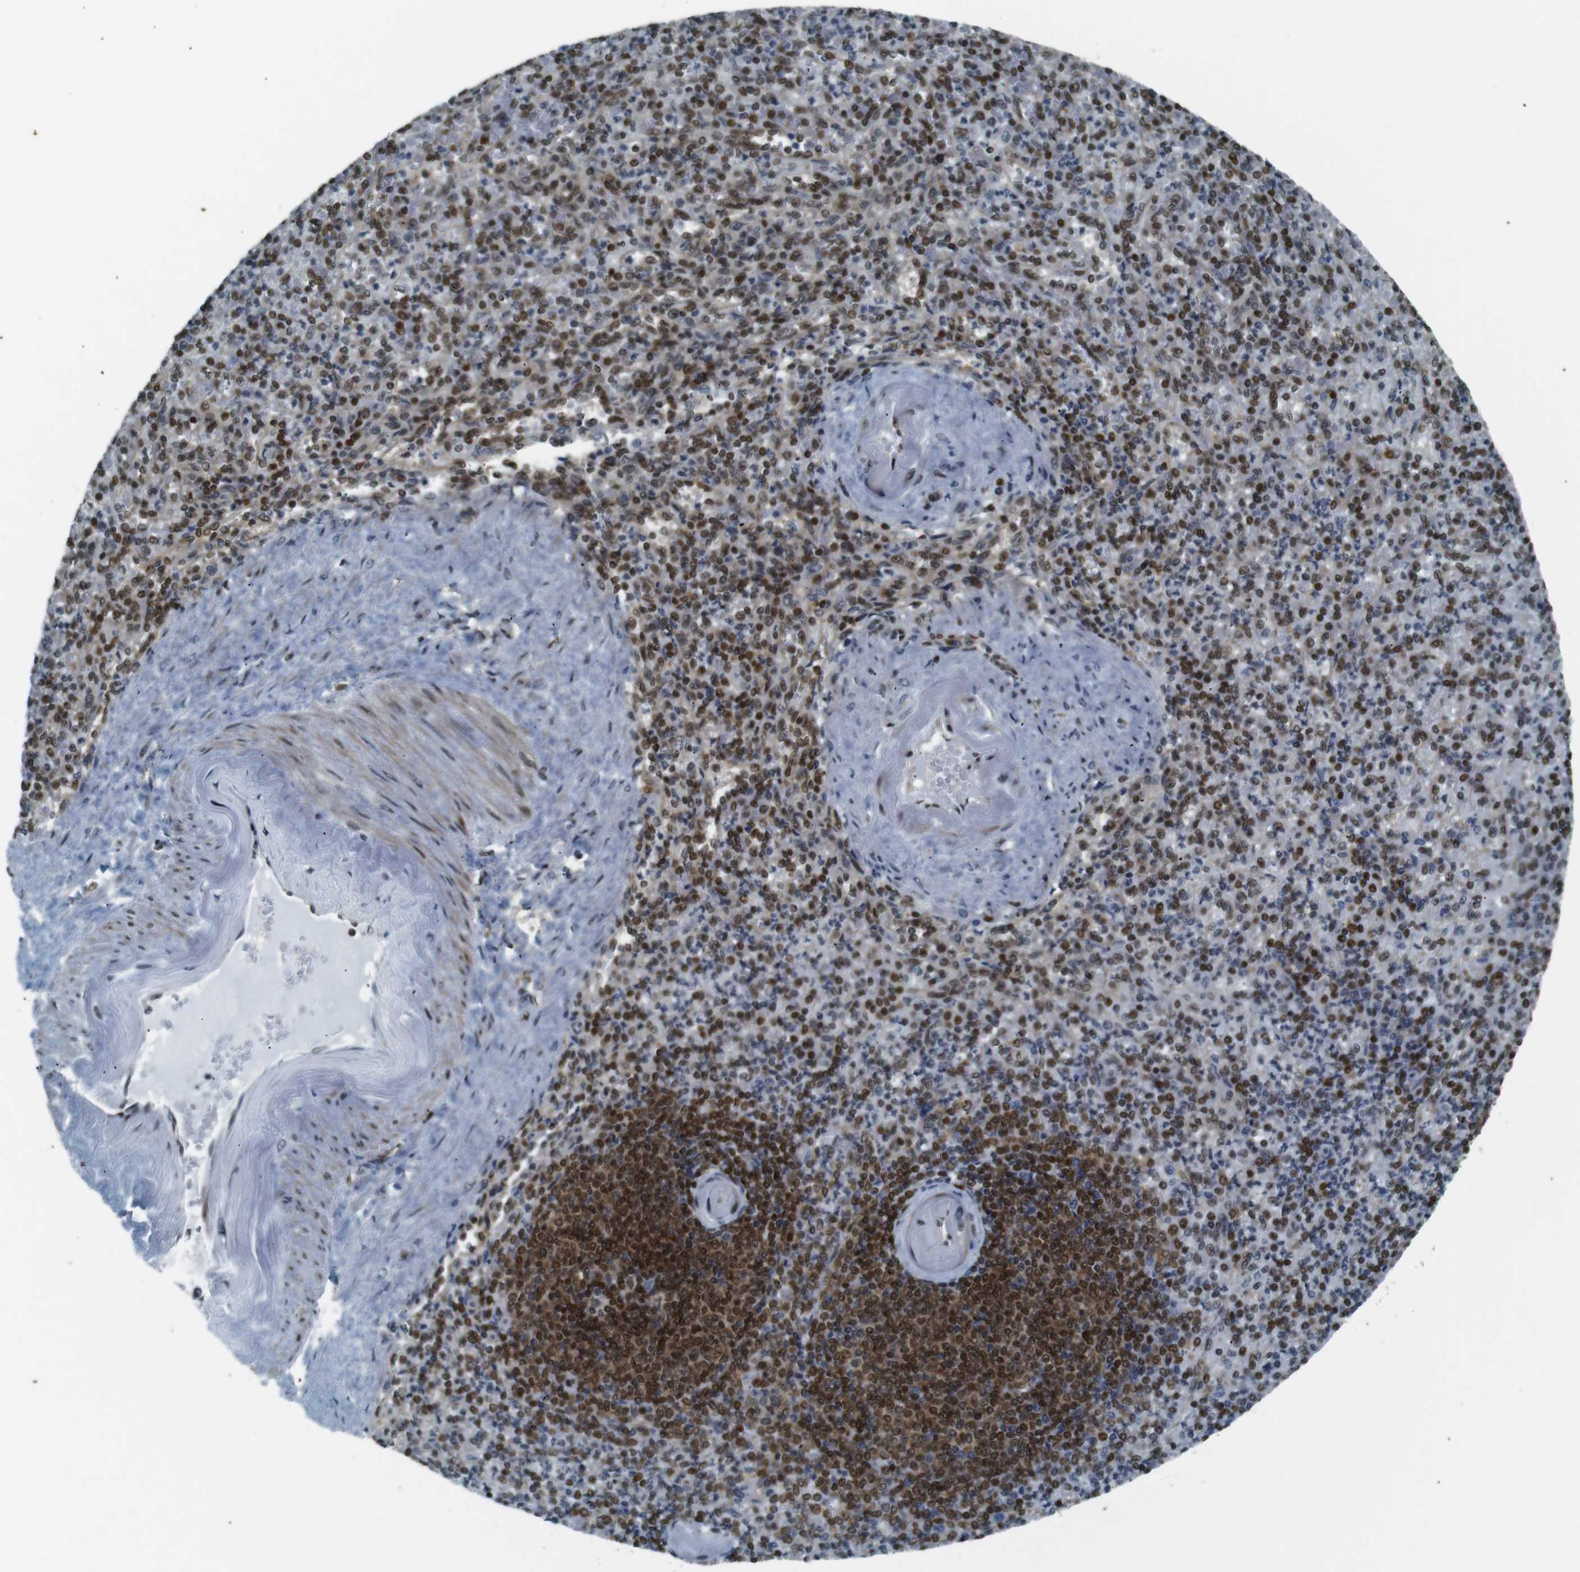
{"staining": {"intensity": "moderate", "quantity": ">75%", "location": "nuclear"}, "tissue": "spleen", "cell_type": "Cells in red pulp", "image_type": "normal", "snomed": [{"axis": "morphology", "description": "Normal tissue, NOS"}, {"axis": "topography", "description": "Spleen"}], "caption": "Protein staining by immunohistochemistry reveals moderate nuclear staining in about >75% of cells in red pulp in unremarkable spleen. (Brightfield microscopy of DAB IHC at high magnification).", "gene": "NHEJ1", "patient": {"sex": "female", "age": 74}}